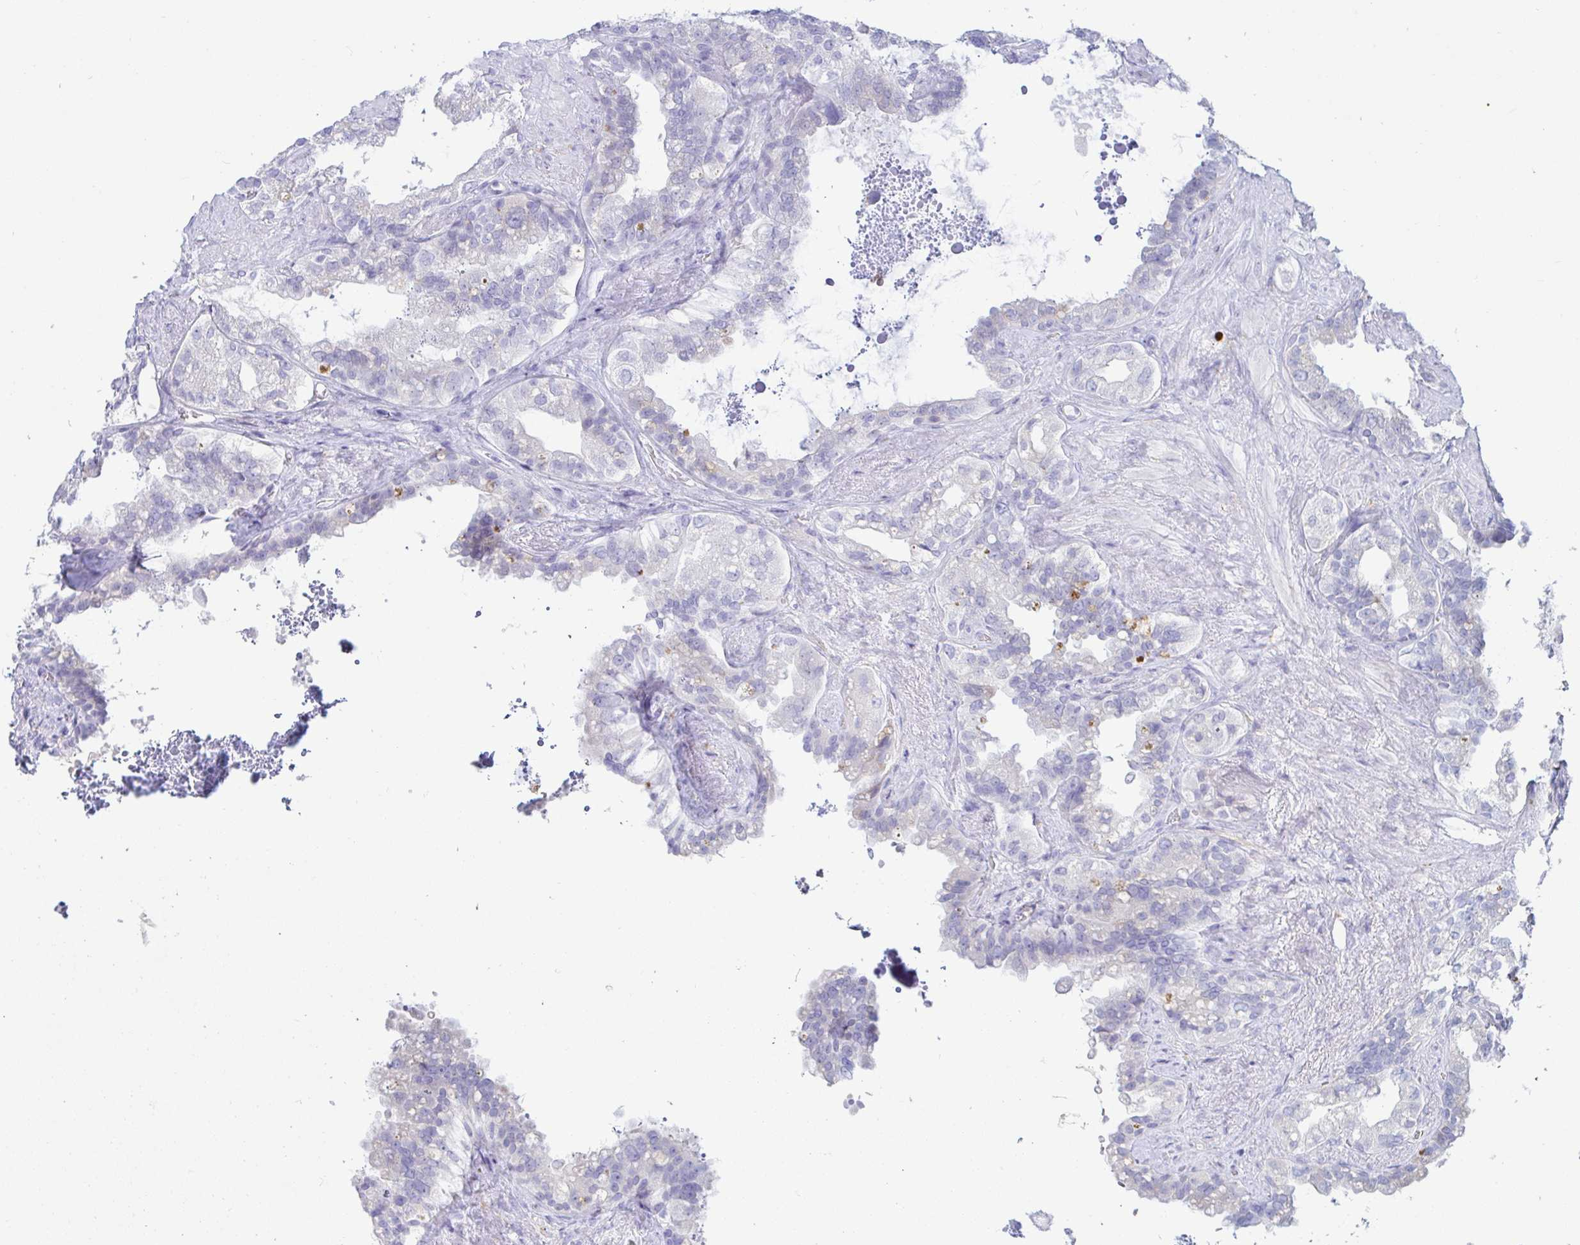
{"staining": {"intensity": "negative", "quantity": "none", "location": "none"}, "tissue": "seminal vesicle", "cell_type": "Glandular cells", "image_type": "normal", "snomed": [{"axis": "morphology", "description": "Normal tissue, NOS"}, {"axis": "topography", "description": "Seminal veicle"}, {"axis": "topography", "description": "Peripheral nerve tissue"}], "caption": "This is a histopathology image of immunohistochemistry staining of benign seminal vesicle, which shows no expression in glandular cells.", "gene": "PINLYP", "patient": {"sex": "male", "age": 76}}